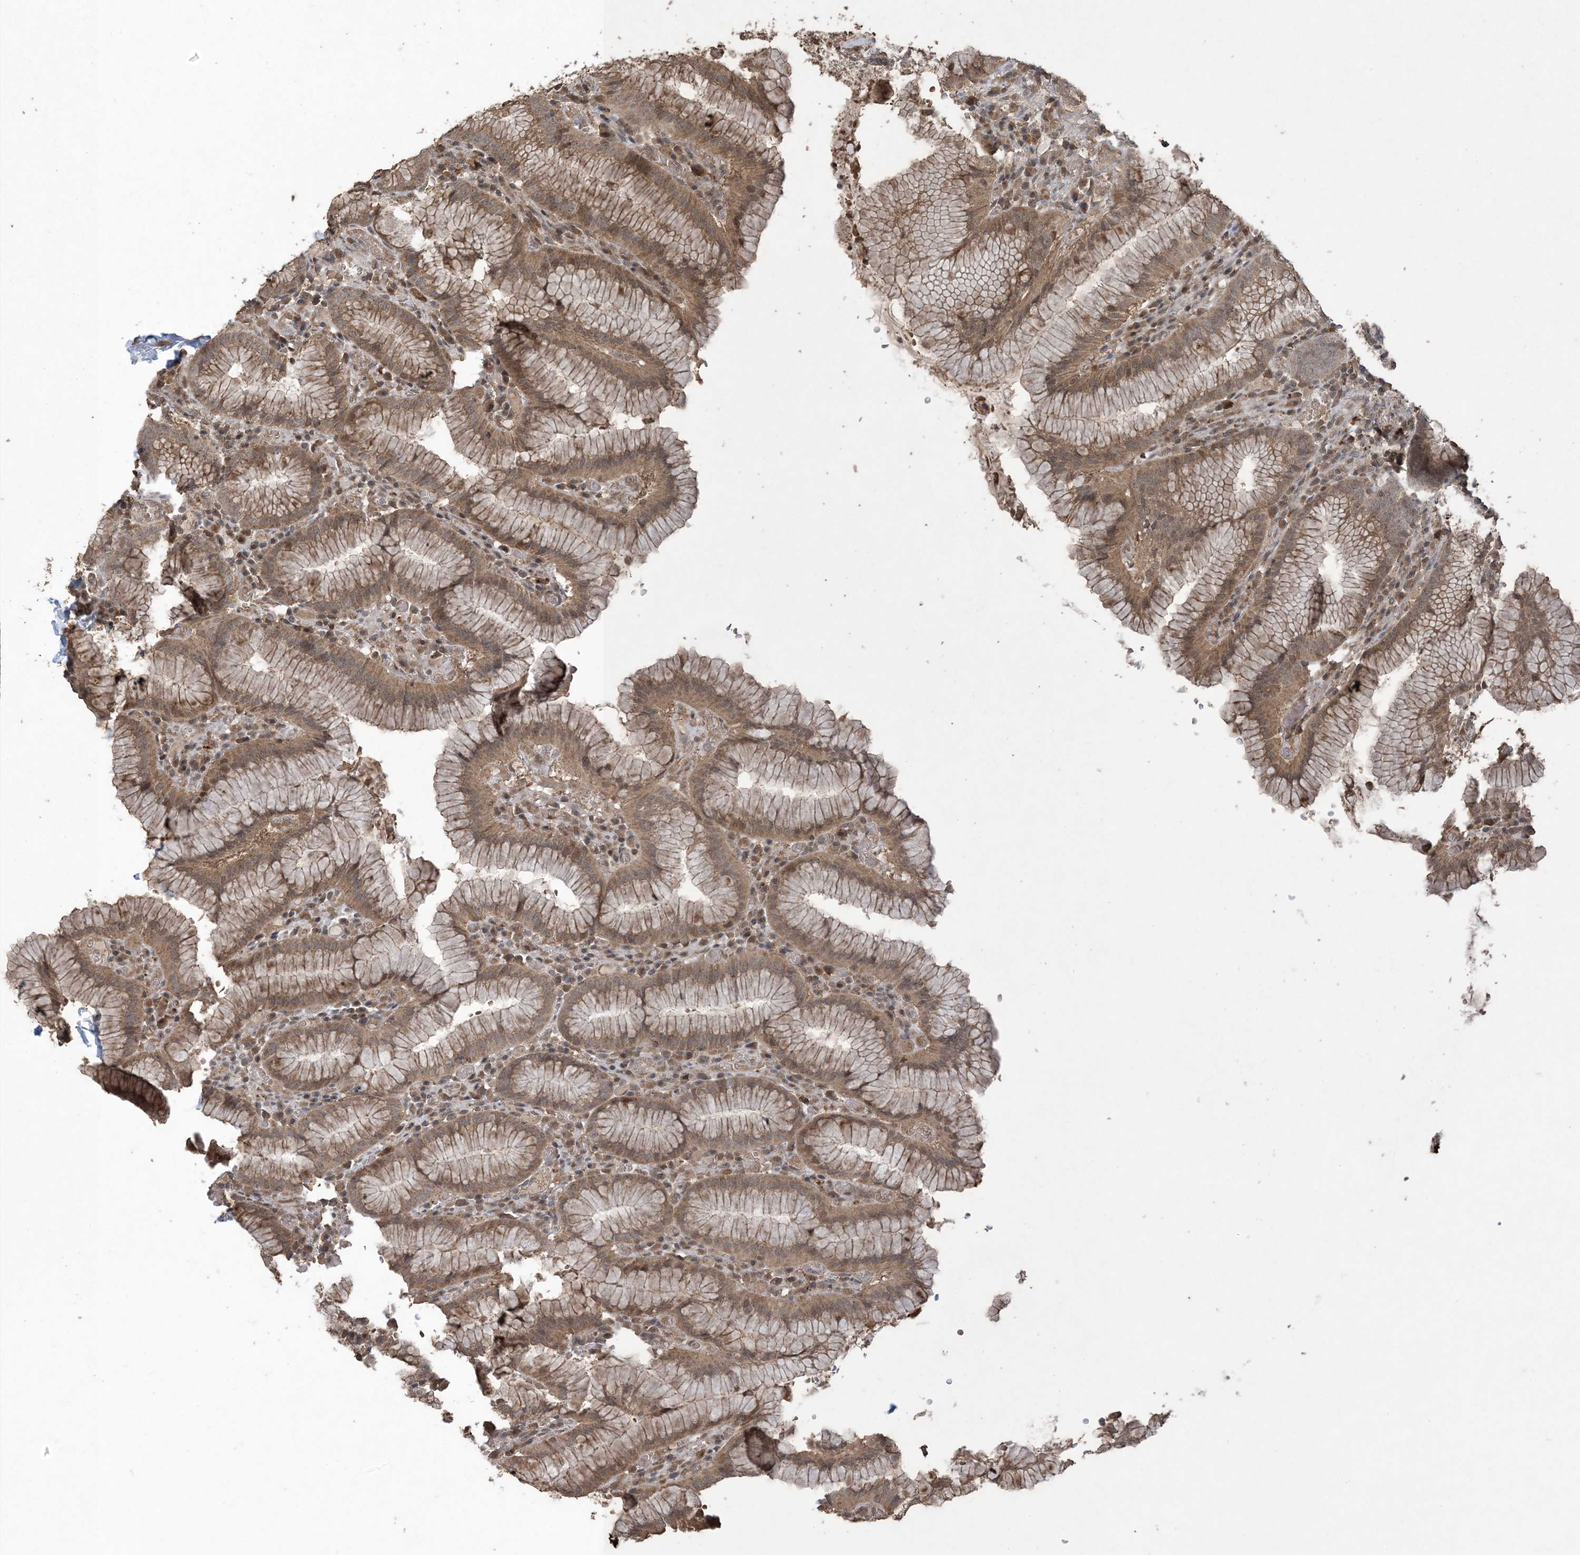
{"staining": {"intensity": "moderate", "quantity": ">75%", "location": "cytoplasmic/membranous"}, "tissue": "stomach", "cell_type": "Glandular cells", "image_type": "normal", "snomed": [{"axis": "morphology", "description": "Normal tissue, NOS"}, {"axis": "topography", "description": "Stomach"}], "caption": "Unremarkable stomach exhibits moderate cytoplasmic/membranous expression in approximately >75% of glandular cells, visualized by immunohistochemistry. (DAB = brown stain, brightfield microscopy at high magnification).", "gene": "EFCAB8", "patient": {"sex": "male", "age": 55}}